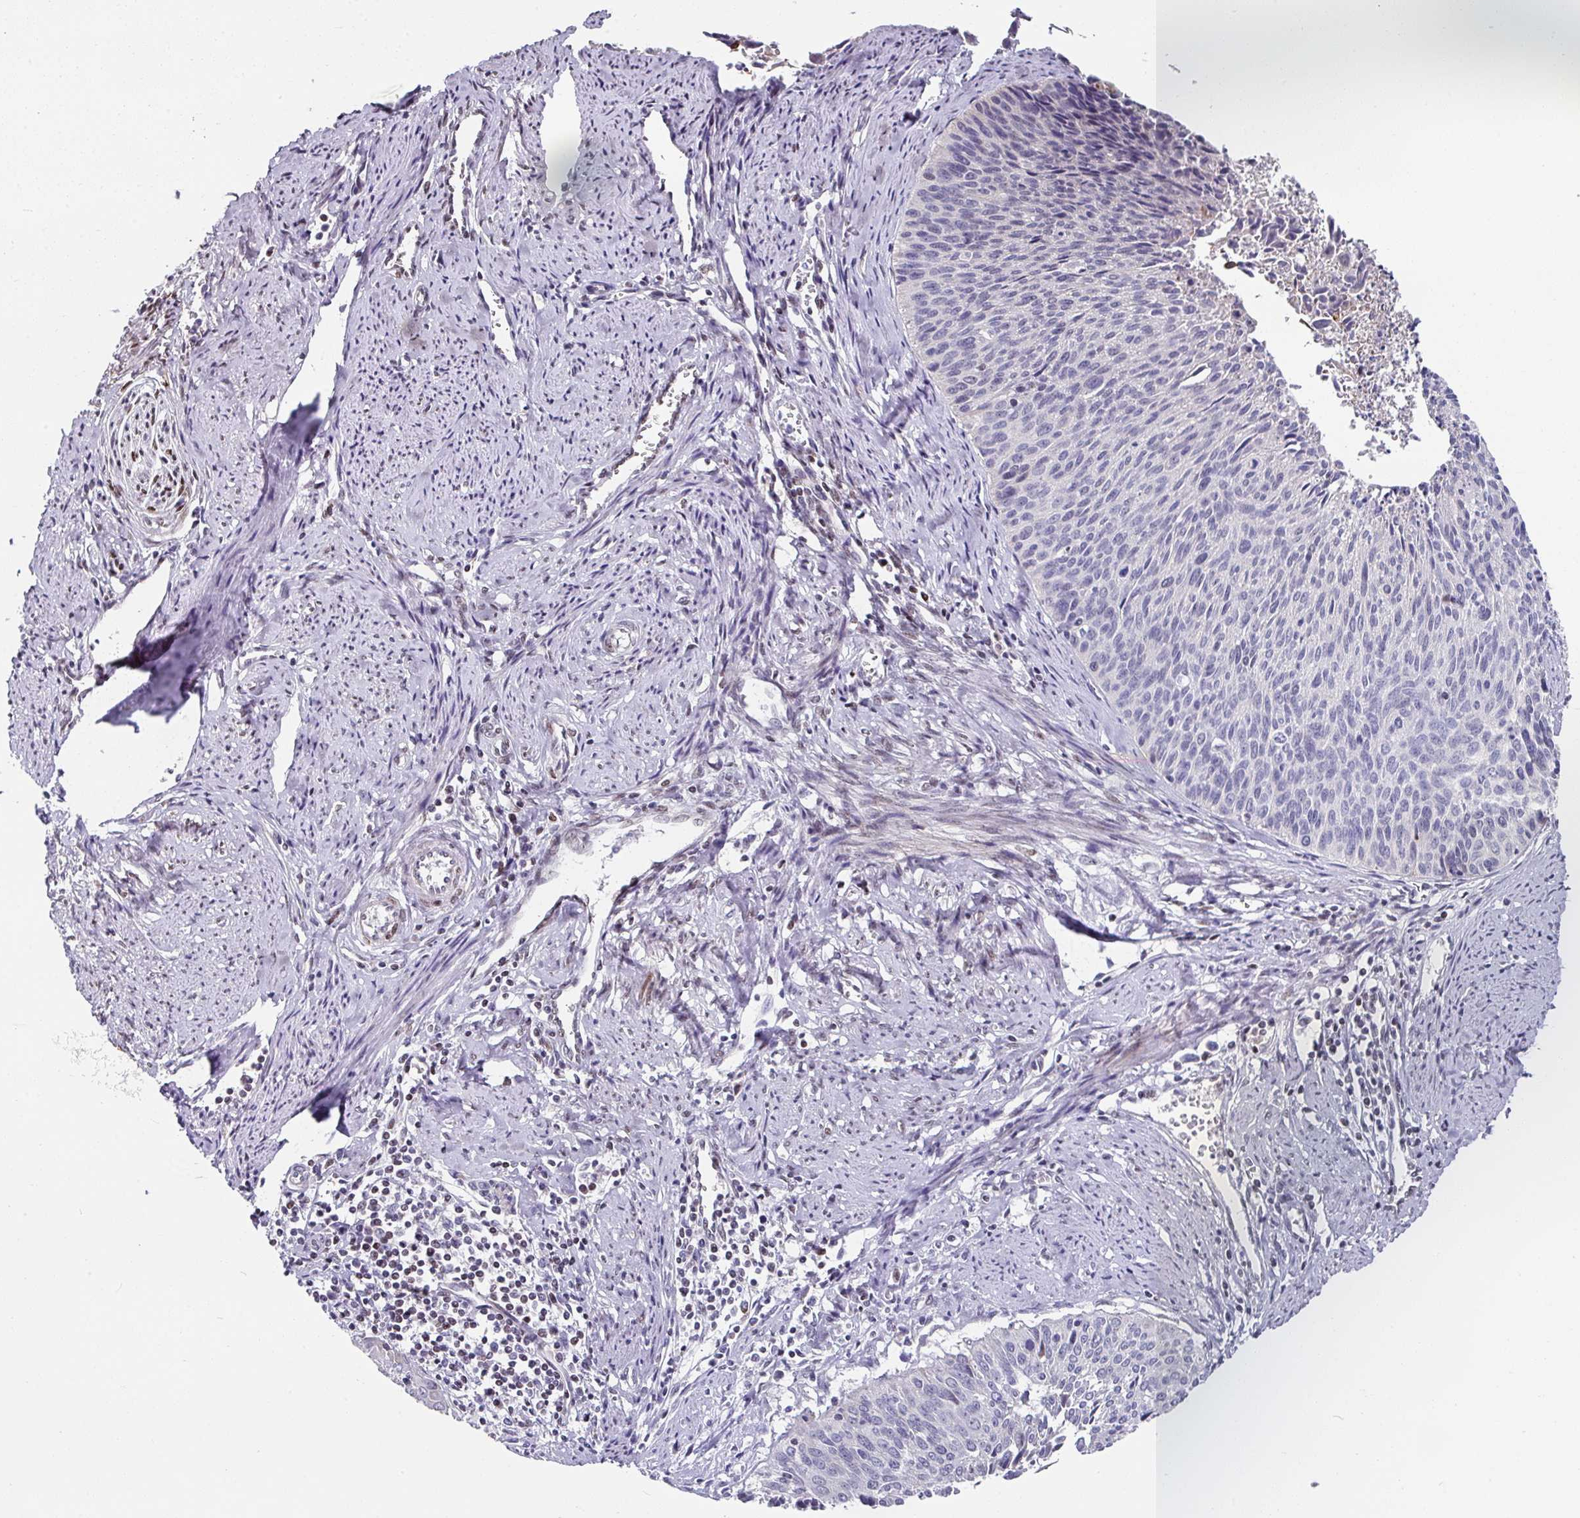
{"staining": {"intensity": "negative", "quantity": "none", "location": "none"}, "tissue": "cervical cancer", "cell_type": "Tumor cells", "image_type": "cancer", "snomed": [{"axis": "morphology", "description": "Squamous cell carcinoma, NOS"}, {"axis": "topography", "description": "Cervix"}], "caption": "Tumor cells are negative for protein expression in human cervical squamous cell carcinoma.", "gene": "CBX7", "patient": {"sex": "female", "age": 55}}